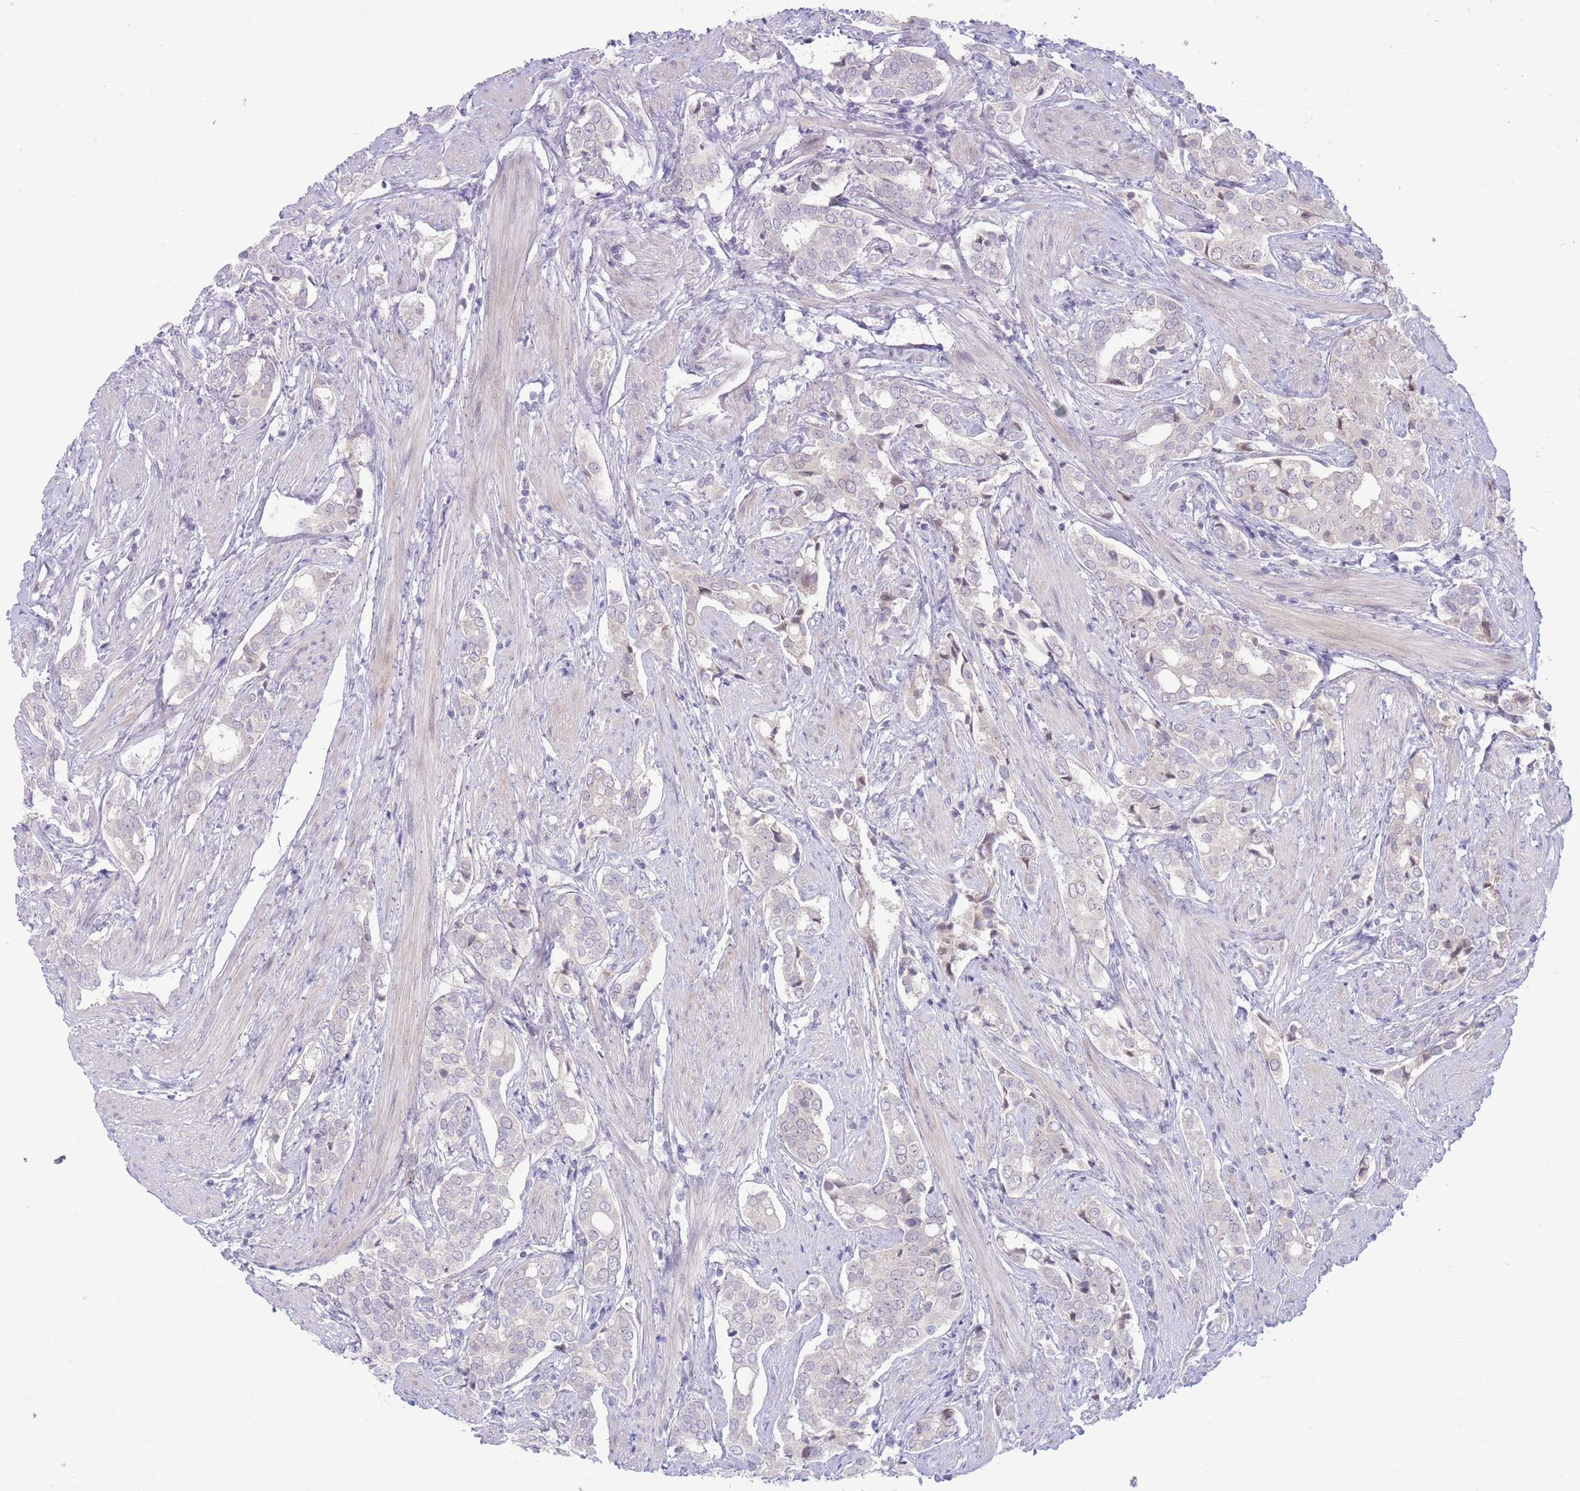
{"staining": {"intensity": "negative", "quantity": "none", "location": "none"}, "tissue": "prostate cancer", "cell_type": "Tumor cells", "image_type": "cancer", "snomed": [{"axis": "morphology", "description": "Adenocarcinoma, High grade"}, {"axis": "topography", "description": "Prostate"}], "caption": "This is a histopathology image of immunohistochemistry (IHC) staining of prostate cancer, which shows no positivity in tumor cells.", "gene": "FBXO46", "patient": {"sex": "male", "age": 71}}